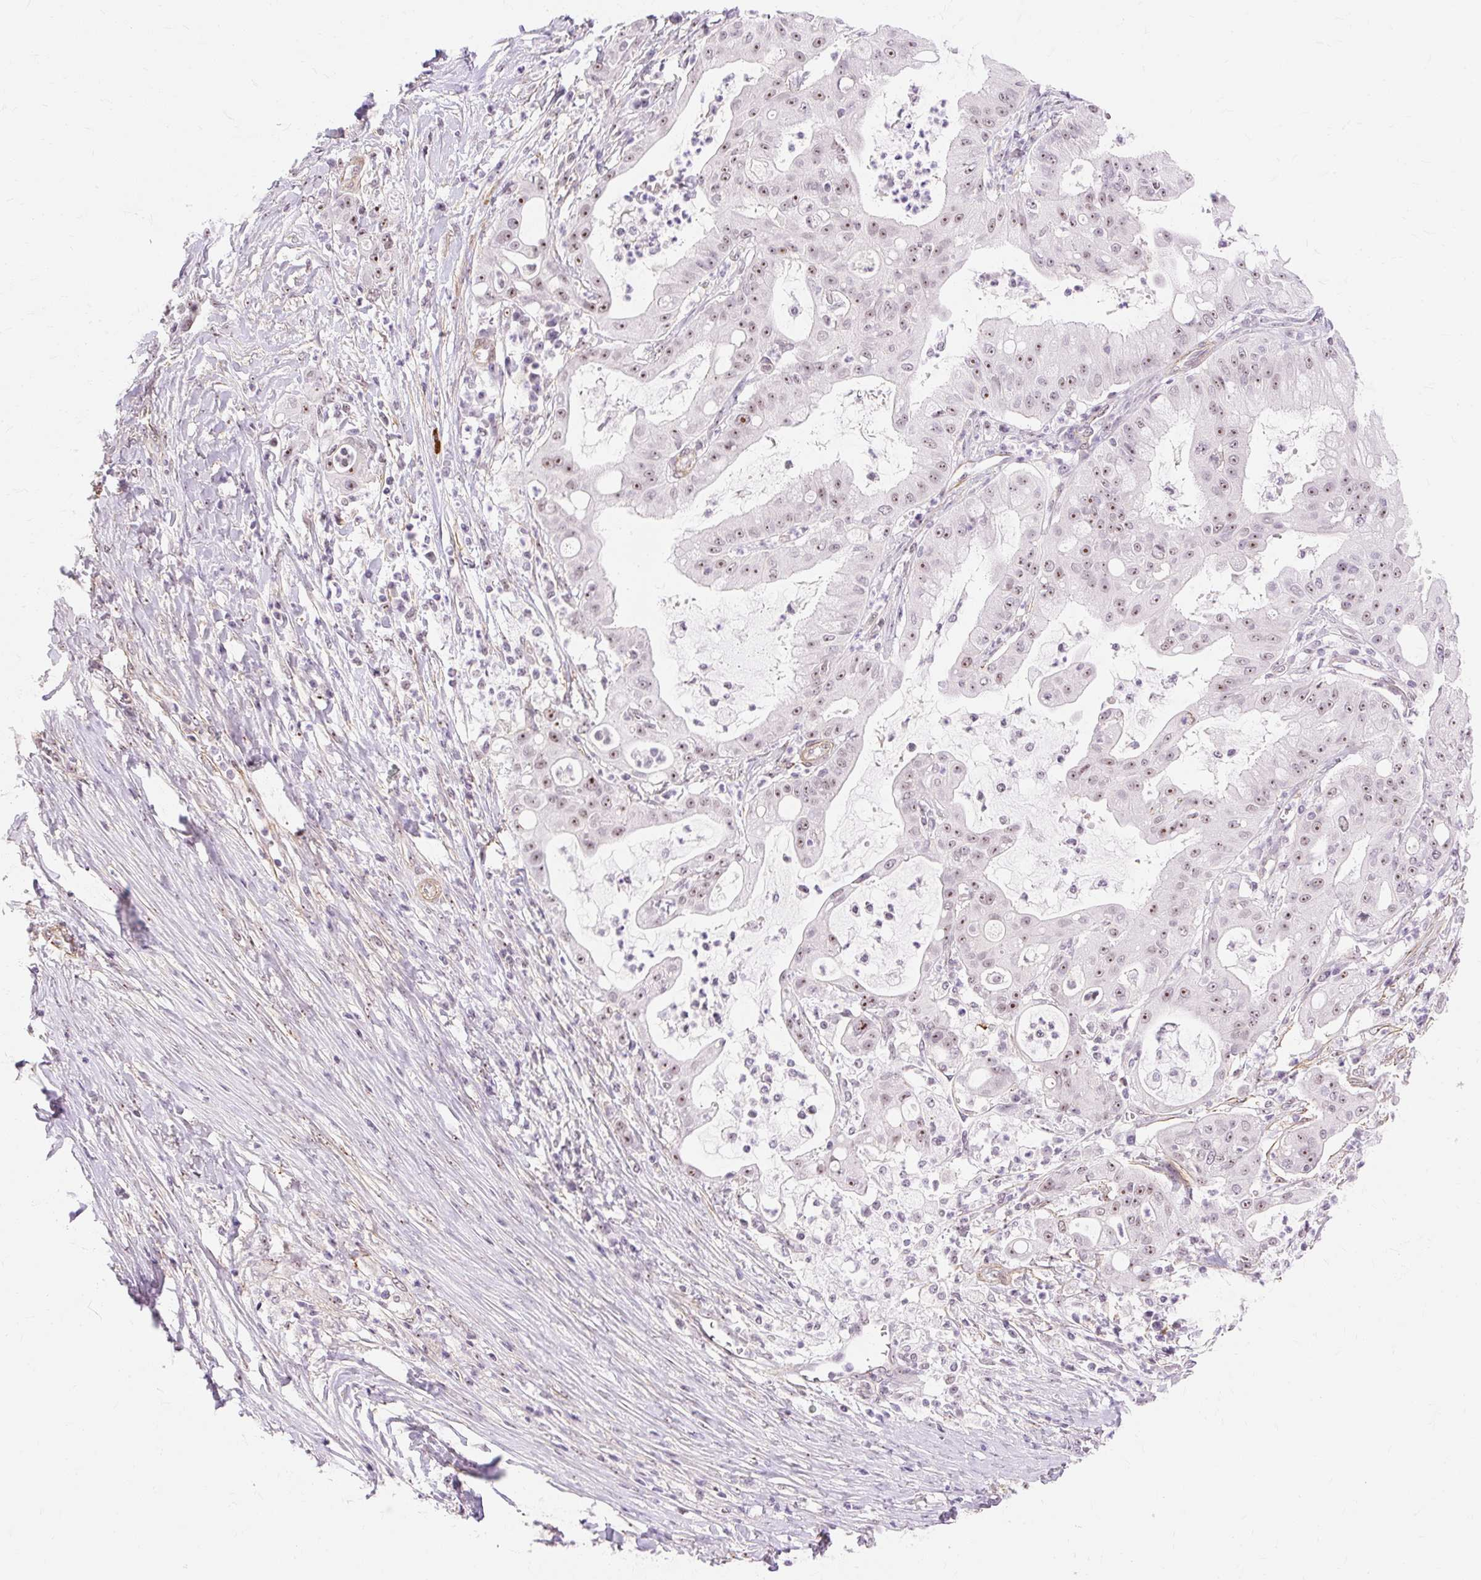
{"staining": {"intensity": "moderate", "quantity": "25%-75%", "location": "nuclear"}, "tissue": "ovarian cancer", "cell_type": "Tumor cells", "image_type": "cancer", "snomed": [{"axis": "morphology", "description": "Cystadenocarcinoma, mucinous, NOS"}, {"axis": "topography", "description": "Ovary"}], "caption": "A photomicrograph of human ovarian cancer (mucinous cystadenocarcinoma) stained for a protein exhibits moderate nuclear brown staining in tumor cells.", "gene": "OBP2A", "patient": {"sex": "female", "age": 70}}